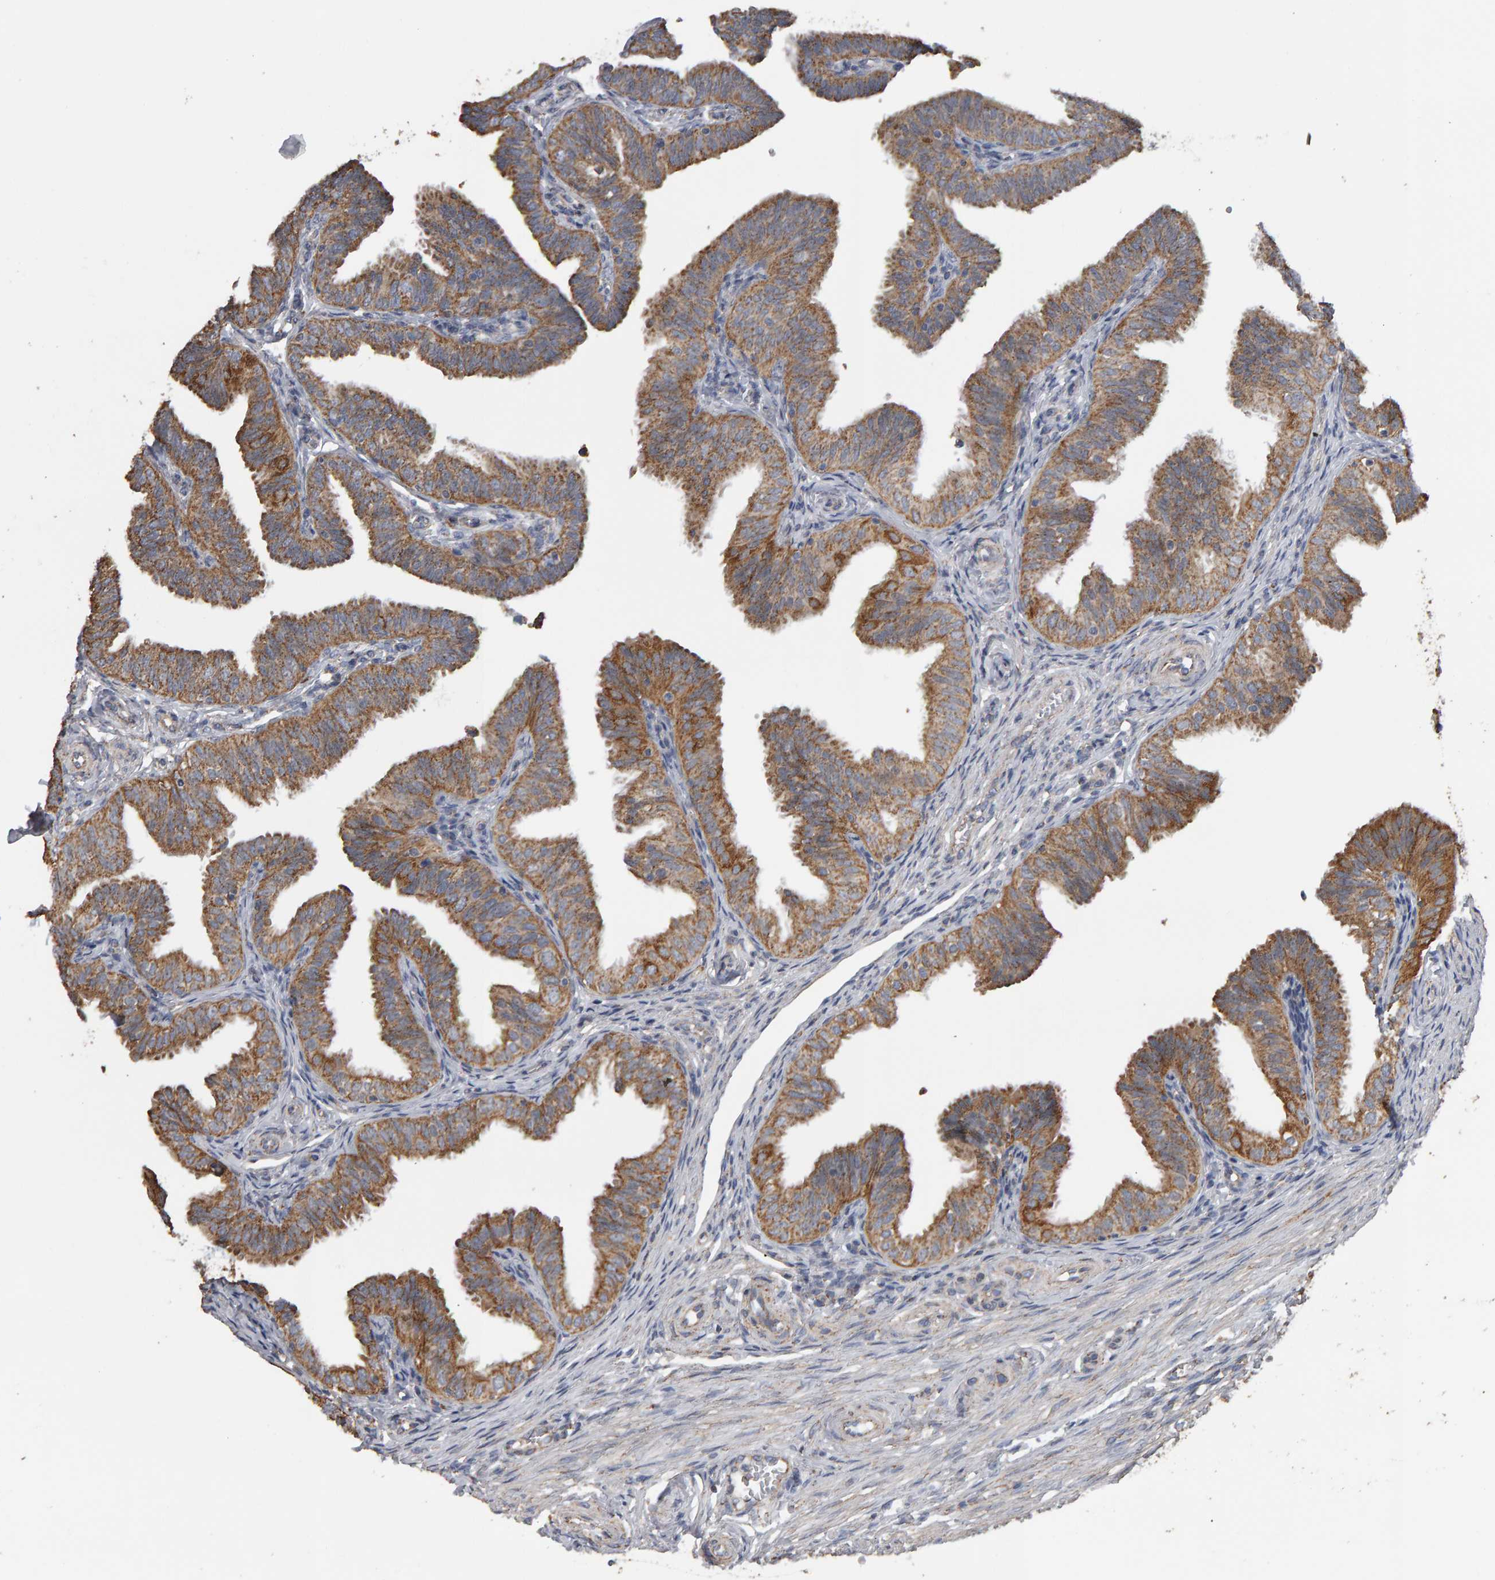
{"staining": {"intensity": "moderate", "quantity": ">75%", "location": "cytoplasmic/membranous"}, "tissue": "fallopian tube", "cell_type": "Glandular cells", "image_type": "normal", "snomed": [{"axis": "morphology", "description": "Normal tissue, NOS"}, {"axis": "topography", "description": "Fallopian tube"}], "caption": "Immunohistochemistry staining of unremarkable fallopian tube, which displays medium levels of moderate cytoplasmic/membranous expression in approximately >75% of glandular cells indicating moderate cytoplasmic/membranous protein expression. The staining was performed using DAB (3,3'-diaminobenzidine) (brown) for protein detection and nuclei were counterstained in hematoxylin (blue).", "gene": "TOM1L1", "patient": {"sex": "female", "age": 35}}